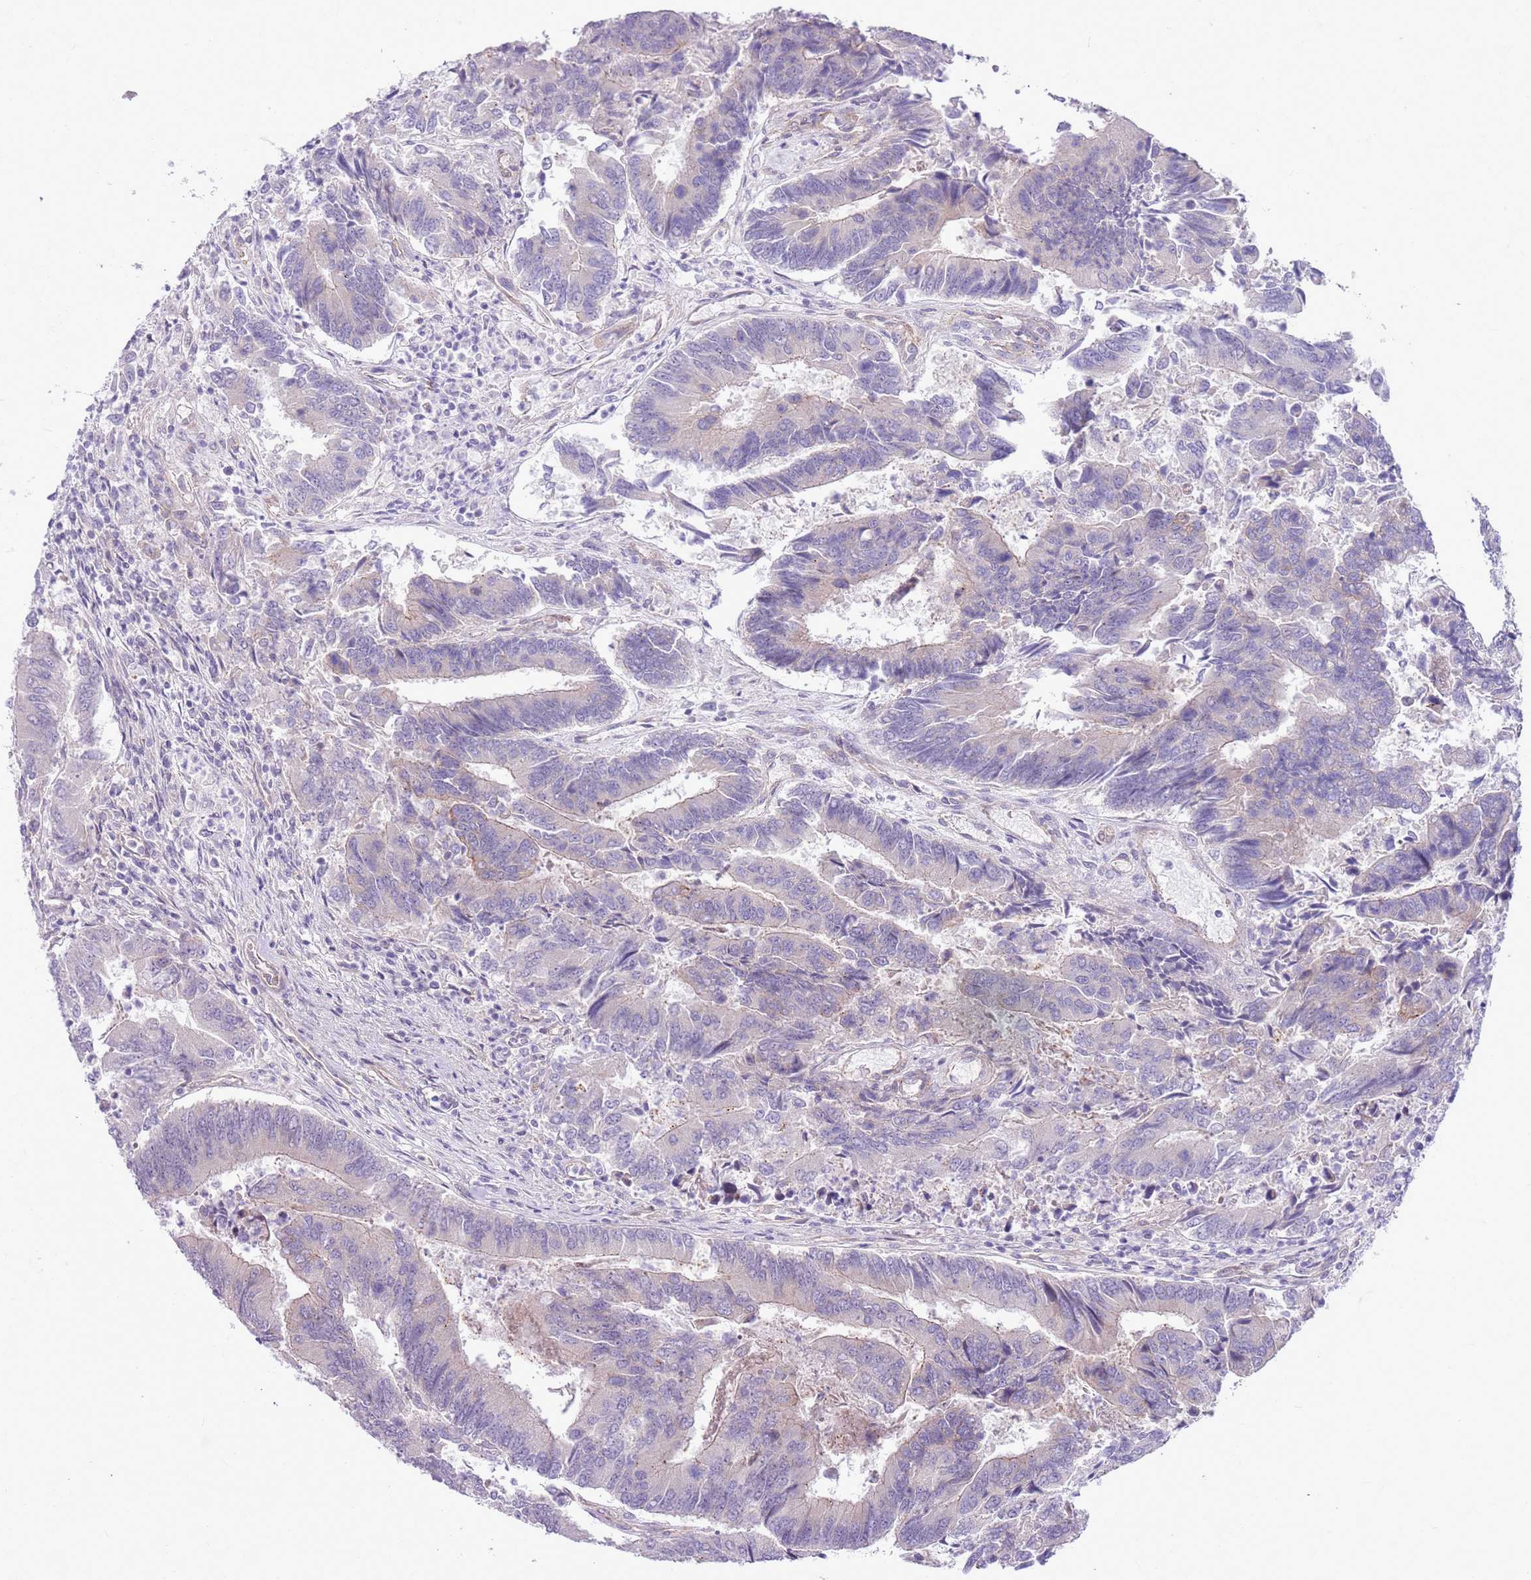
{"staining": {"intensity": "weak", "quantity": "<25%", "location": "cytoplasmic/membranous"}, "tissue": "colorectal cancer", "cell_type": "Tumor cells", "image_type": "cancer", "snomed": [{"axis": "morphology", "description": "Adenocarcinoma, NOS"}, {"axis": "topography", "description": "Colon"}], "caption": "Tumor cells show no significant positivity in colorectal cancer.", "gene": "PARP8", "patient": {"sex": "female", "age": 67}}